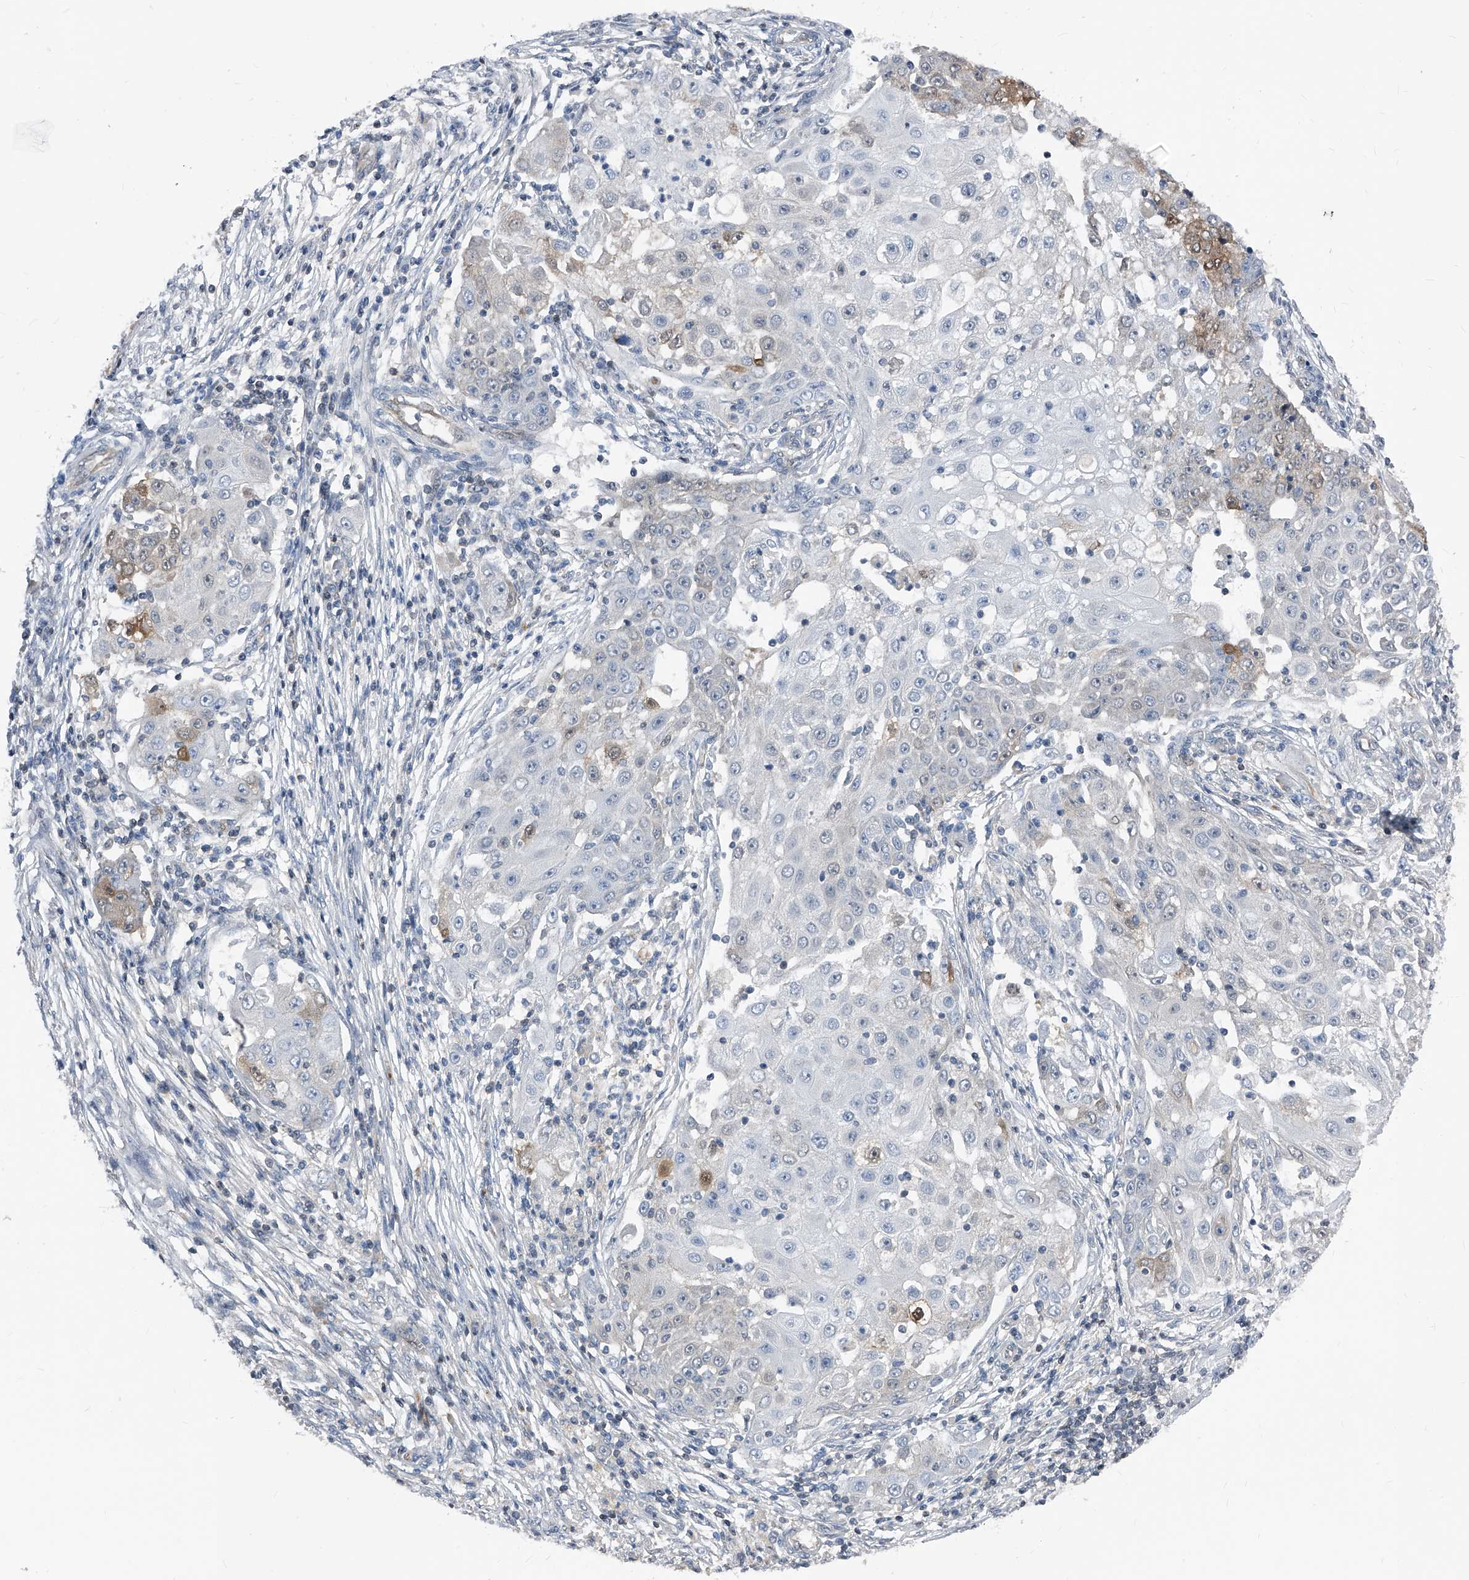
{"staining": {"intensity": "weak", "quantity": "<25%", "location": "cytoplasmic/membranous"}, "tissue": "ovarian cancer", "cell_type": "Tumor cells", "image_type": "cancer", "snomed": [{"axis": "morphology", "description": "Carcinoma, endometroid"}, {"axis": "topography", "description": "Ovary"}], "caption": "There is no significant expression in tumor cells of endometroid carcinoma (ovarian).", "gene": "MAP2K6", "patient": {"sex": "female", "age": 42}}